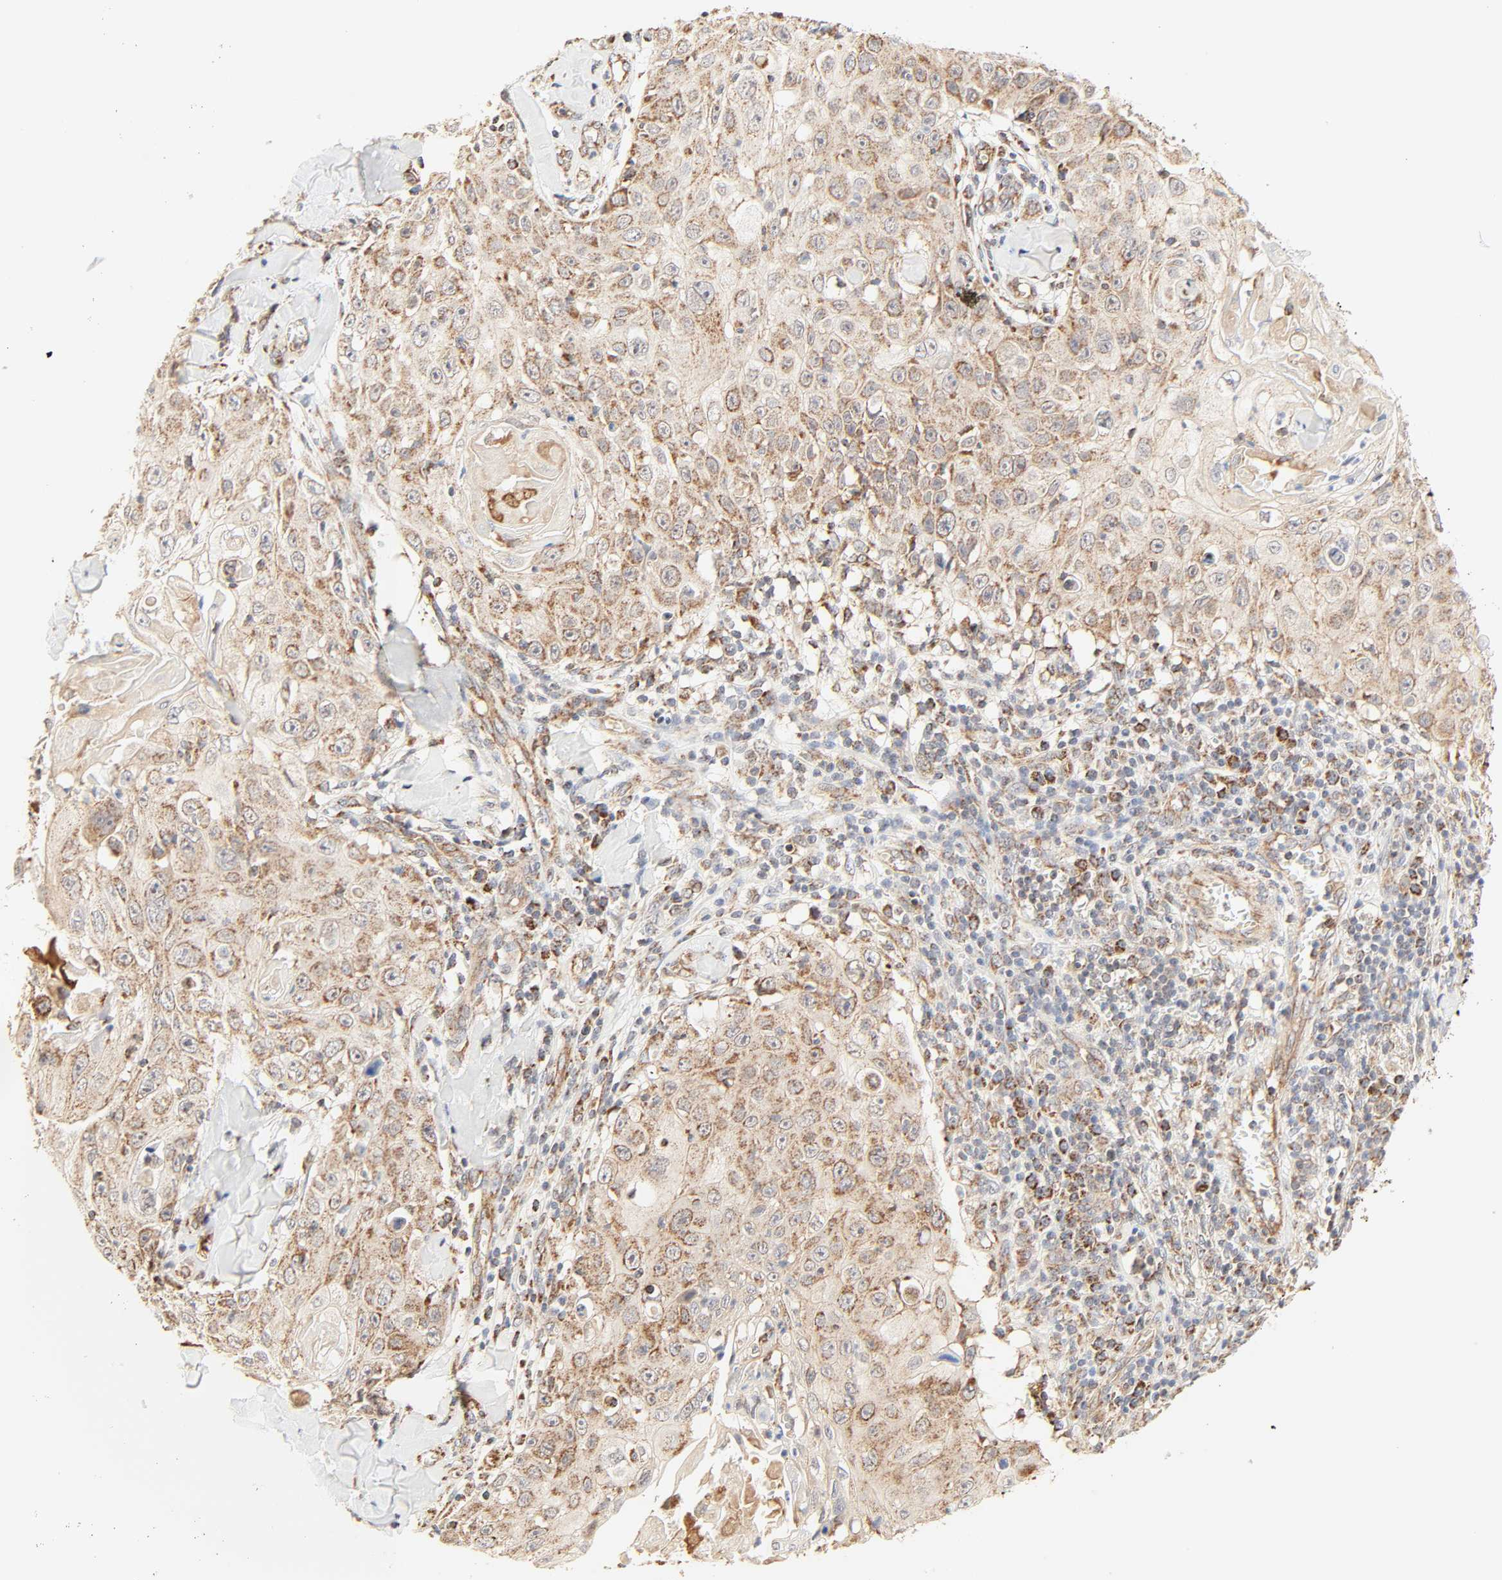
{"staining": {"intensity": "moderate", "quantity": ">75%", "location": "cytoplasmic/membranous"}, "tissue": "skin cancer", "cell_type": "Tumor cells", "image_type": "cancer", "snomed": [{"axis": "morphology", "description": "Squamous cell carcinoma, NOS"}, {"axis": "topography", "description": "Skin"}], "caption": "High-power microscopy captured an IHC photomicrograph of skin cancer, revealing moderate cytoplasmic/membranous expression in about >75% of tumor cells.", "gene": "ZMAT5", "patient": {"sex": "male", "age": 86}}